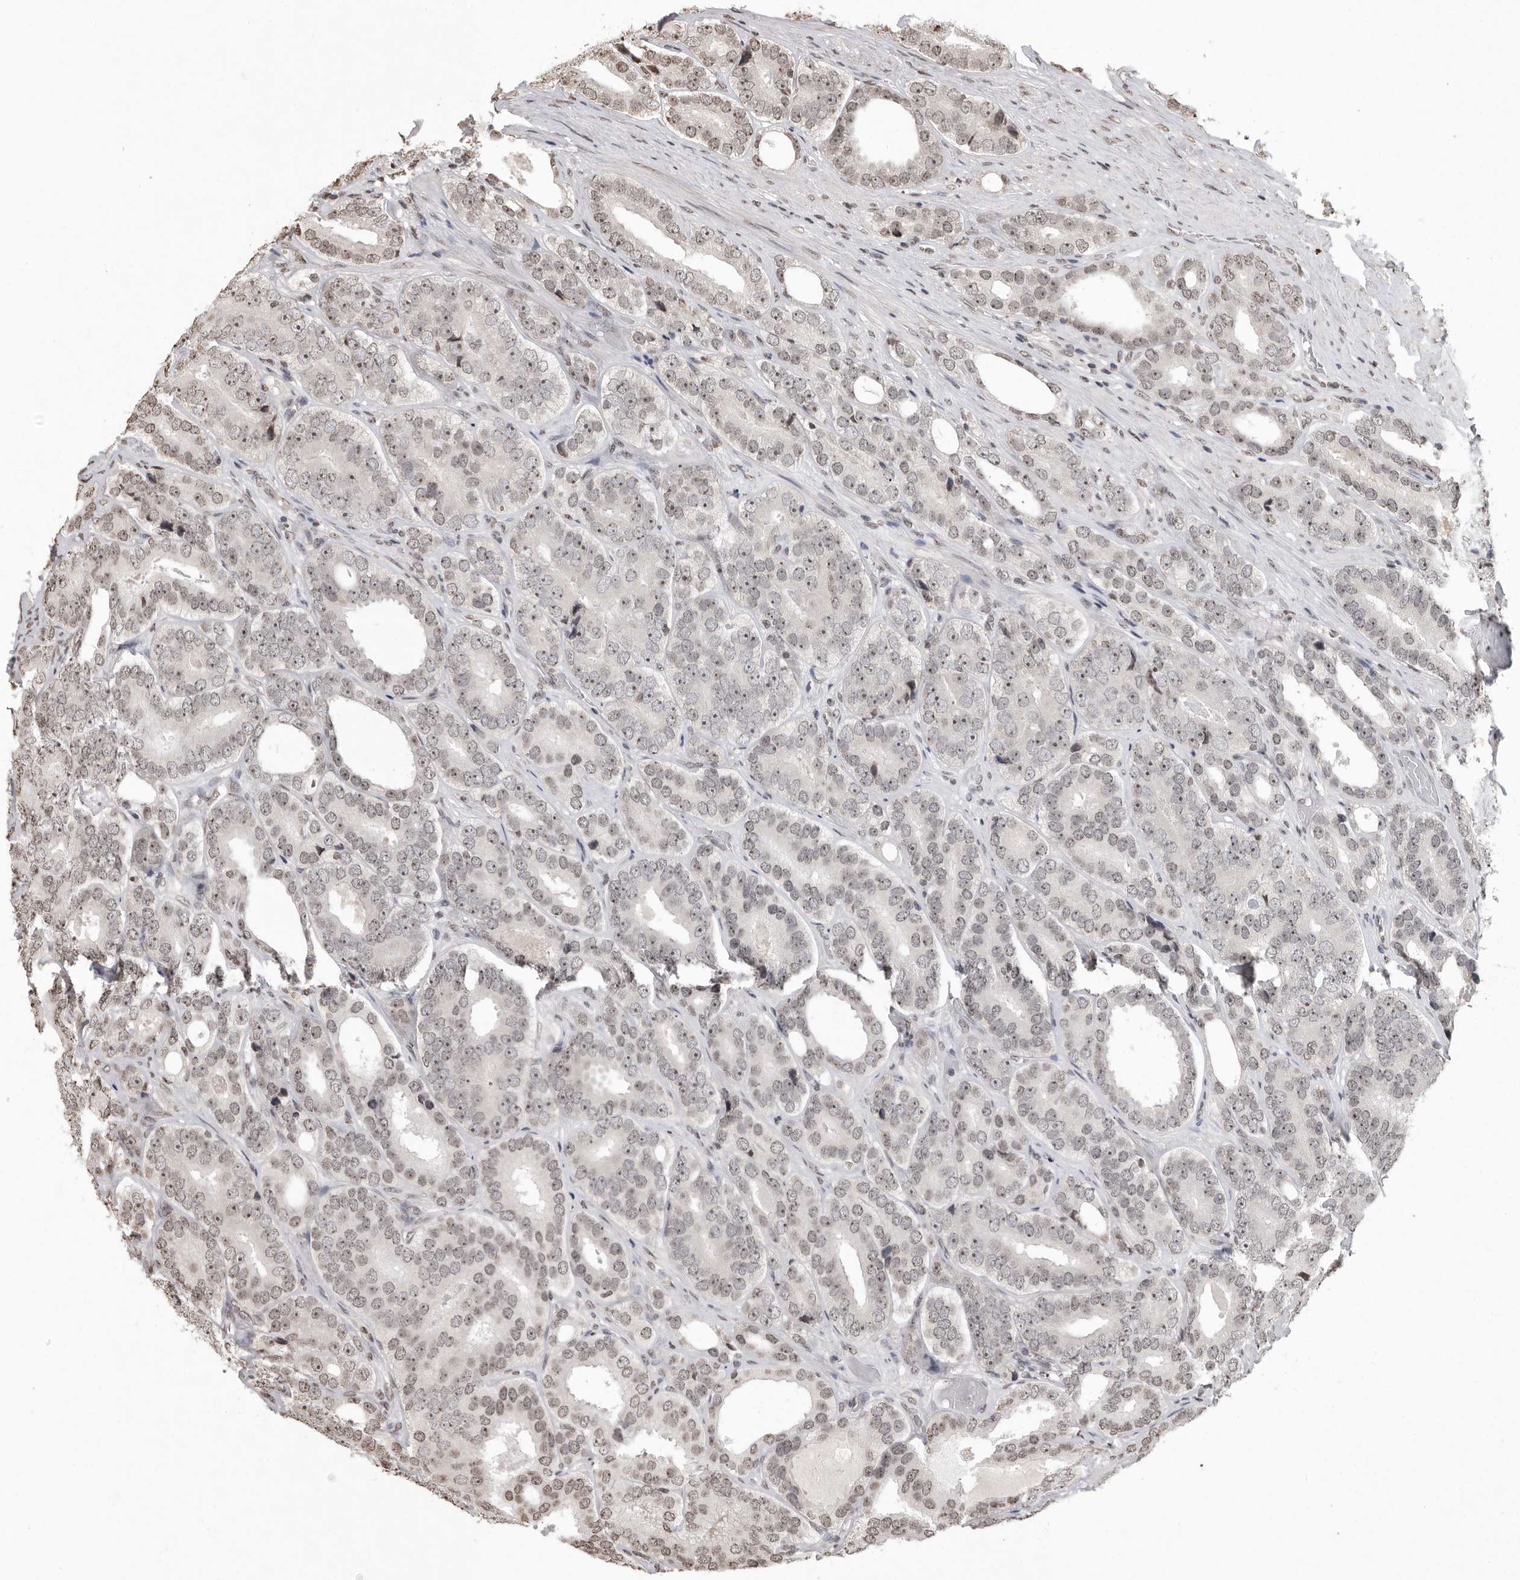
{"staining": {"intensity": "weak", "quantity": "25%-75%", "location": "nuclear"}, "tissue": "prostate cancer", "cell_type": "Tumor cells", "image_type": "cancer", "snomed": [{"axis": "morphology", "description": "Adenocarcinoma, High grade"}, {"axis": "topography", "description": "Prostate"}], "caption": "Tumor cells exhibit low levels of weak nuclear staining in approximately 25%-75% of cells in prostate cancer (adenocarcinoma (high-grade)).", "gene": "WDR45", "patient": {"sex": "male", "age": 56}}